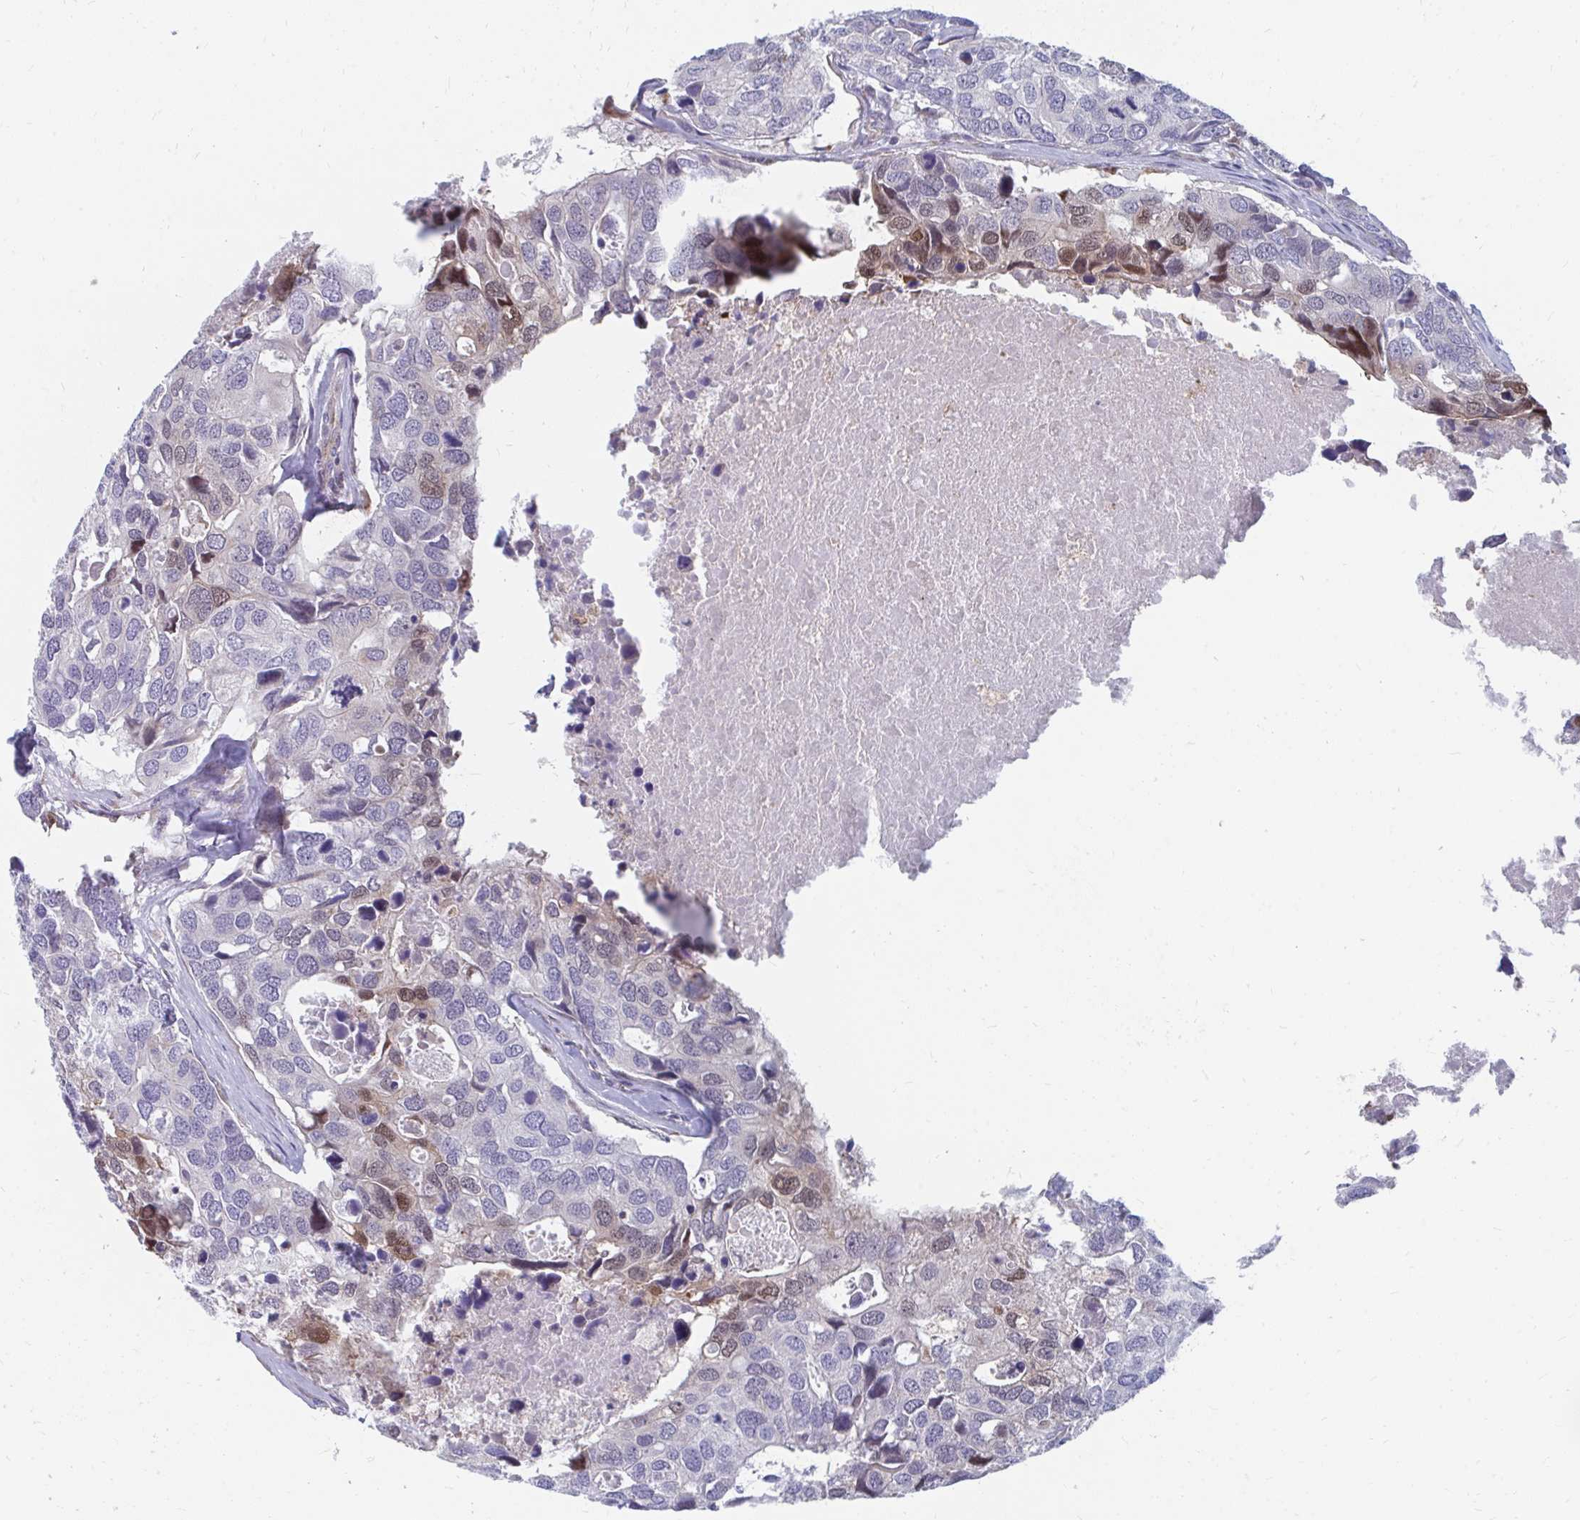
{"staining": {"intensity": "moderate", "quantity": "<25%", "location": "nuclear"}, "tissue": "breast cancer", "cell_type": "Tumor cells", "image_type": "cancer", "snomed": [{"axis": "morphology", "description": "Duct carcinoma"}, {"axis": "topography", "description": "Breast"}], "caption": "IHC staining of breast cancer (invasive ductal carcinoma), which displays low levels of moderate nuclear staining in about <25% of tumor cells indicating moderate nuclear protein positivity. The staining was performed using DAB (3,3'-diaminobenzidine) (brown) for protein detection and nuclei were counterstained in hematoxylin (blue).", "gene": "PABIR3", "patient": {"sex": "female", "age": 83}}